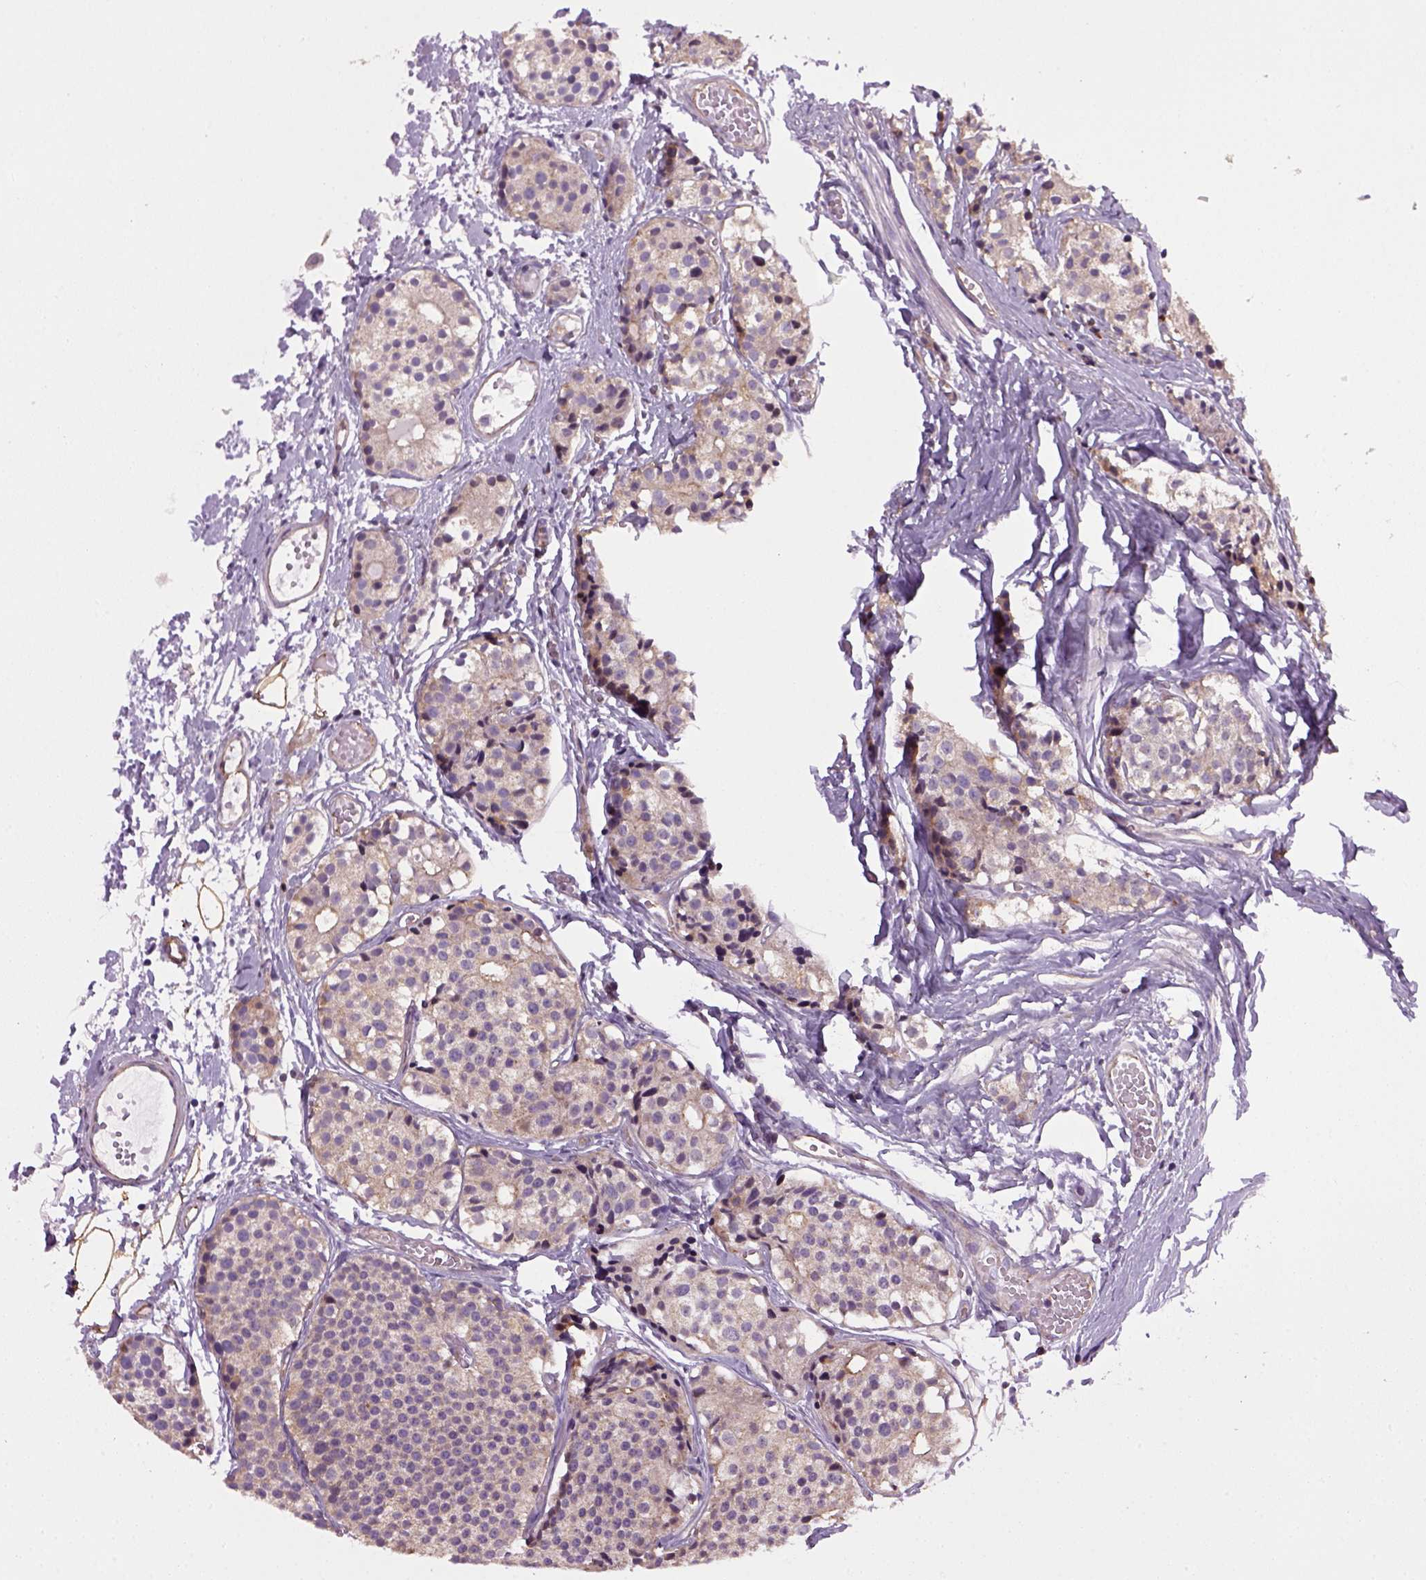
{"staining": {"intensity": "negative", "quantity": "none", "location": "none"}, "tissue": "carcinoid", "cell_type": "Tumor cells", "image_type": "cancer", "snomed": [{"axis": "morphology", "description": "Carcinoid, malignant, NOS"}, {"axis": "topography", "description": "Small intestine"}], "caption": "Immunohistochemistry photomicrograph of neoplastic tissue: human malignant carcinoid stained with DAB (3,3'-diaminobenzidine) exhibits no significant protein positivity in tumor cells.", "gene": "TPRG1", "patient": {"sex": "female", "age": 65}}